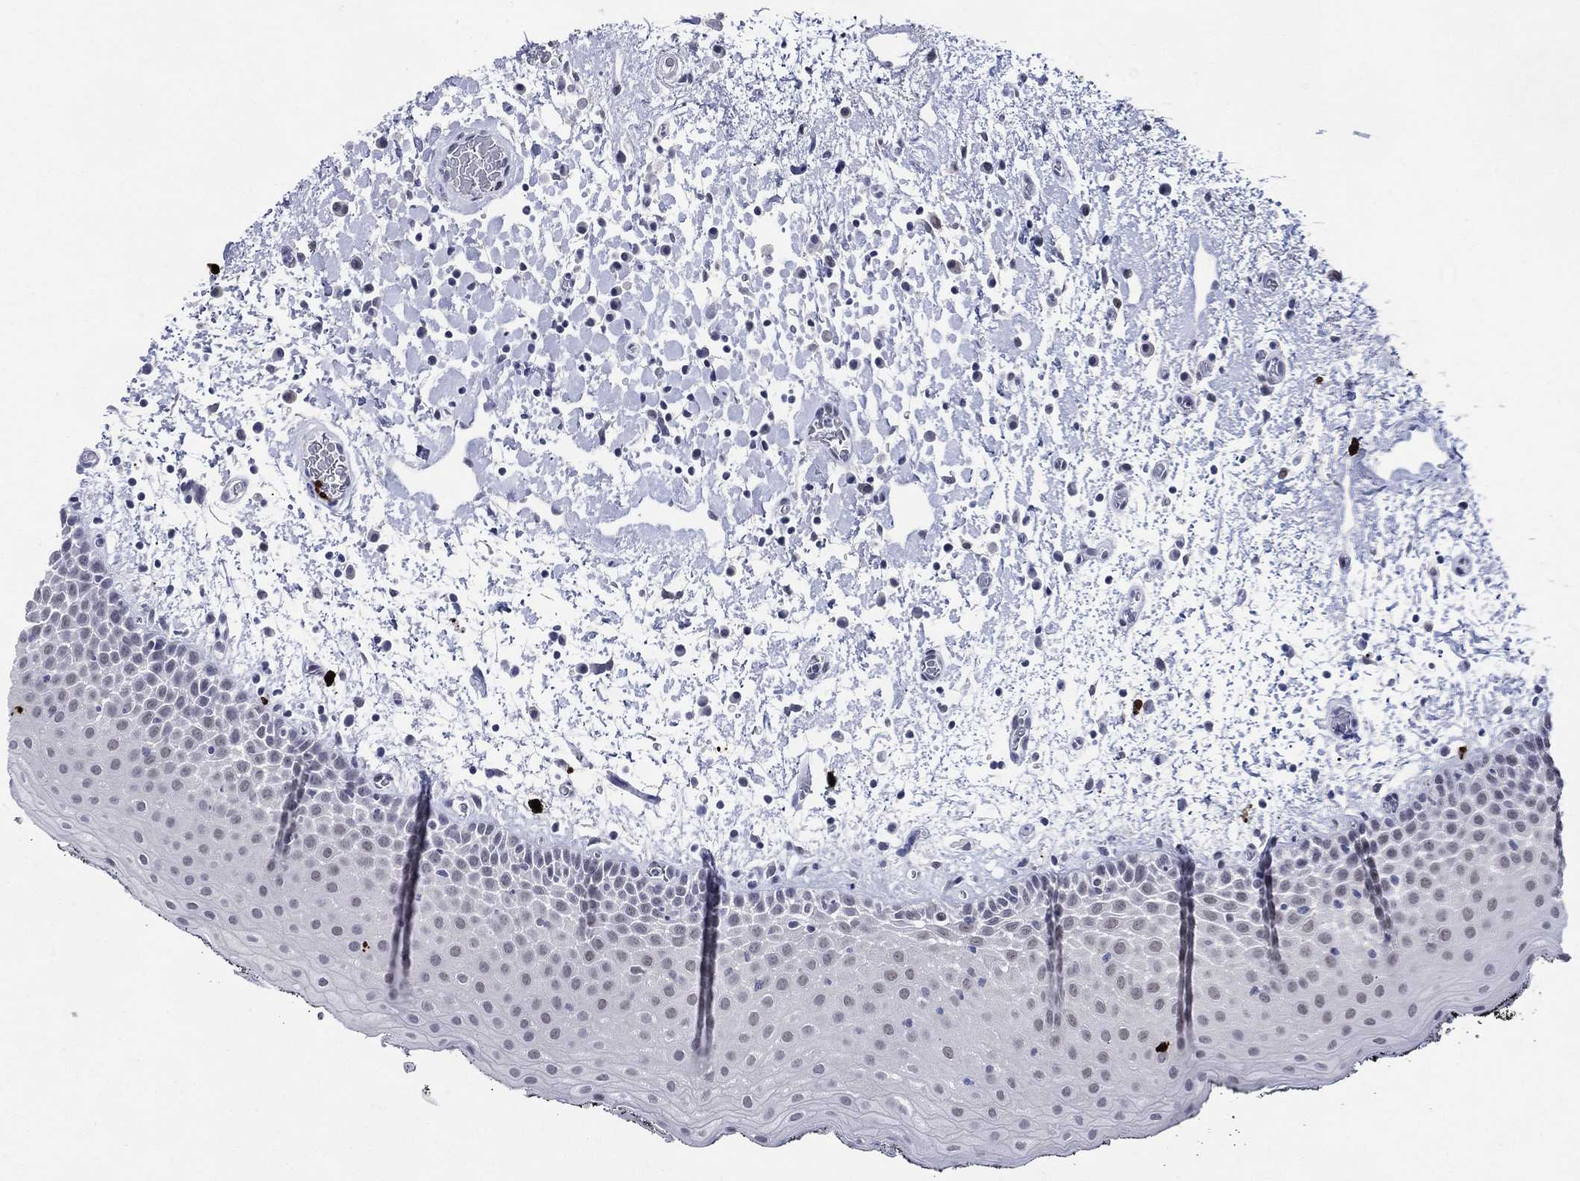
{"staining": {"intensity": "negative", "quantity": "none", "location": "none"}, "tissue": "oral mucosa", "cell_type": "Squamous epithelial cells", "image_type": "normal", "snomed": [{"axis": "morphology", "description": "Normal tissue, NOS"}, {"axis": "morphology", "description": "Squamous cell carcinoma, NOS"}, {"axis": "topography", "description": "Oral tissue"}, {"axis": "topography", "description": "Tounge, NOS"}, {"axis": "topography", "description": "Head-Neck"}], "caption": "Immunohistochemical staining of unremarkable human oral mucosa reveals no significant staining in squamous epithelial cells.", "gene": "CFAP58", "patient": {"sex": "female", "age": 80}}